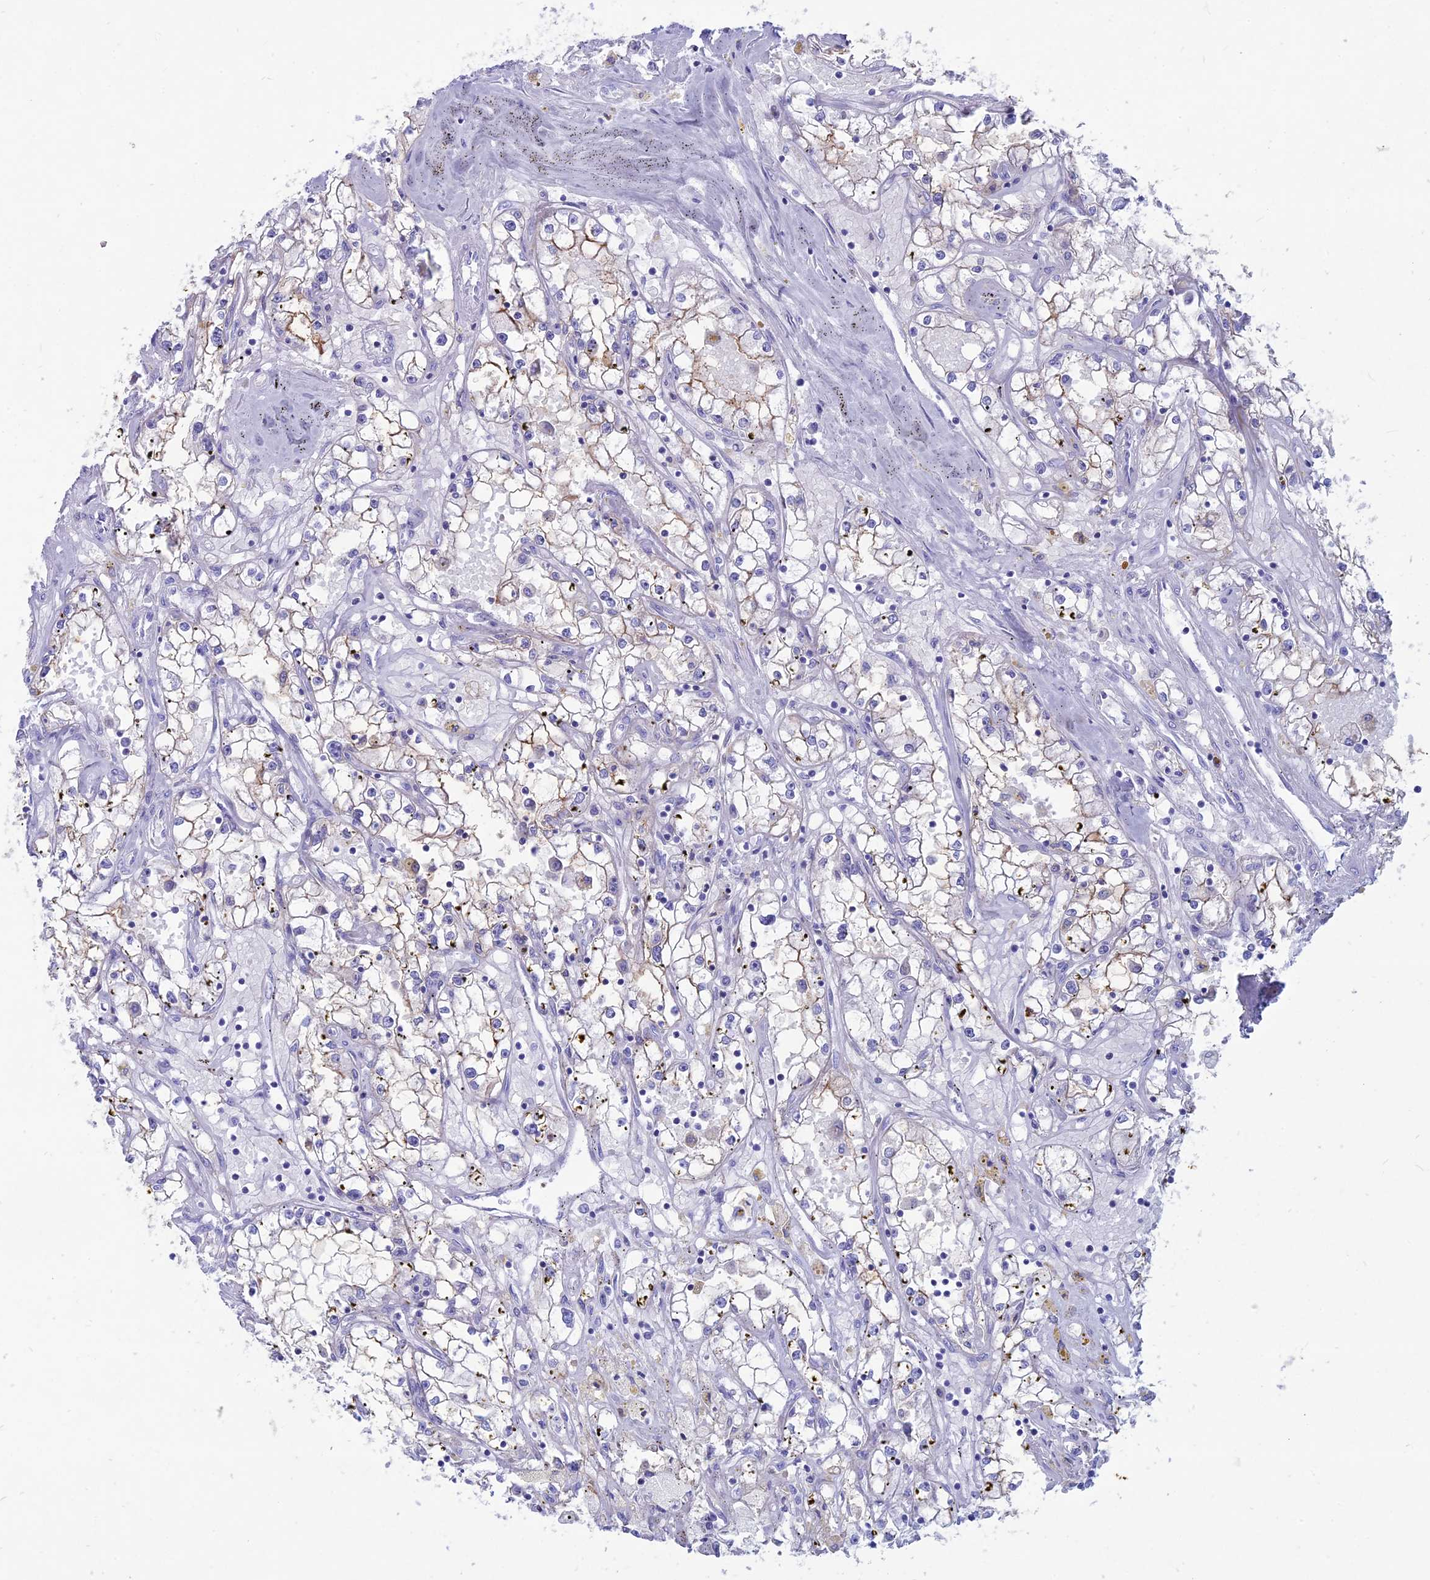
{"staining": {"intensity": "moderate", "quantity": "<25%", "location": "cytoplasmic/membranous"}, "tissue": "renal cancer", "cell_type": "Tumor cells", "image_type": "cancer", "snomed": [{"axis": "morphology", "description": "Adenocarcinoma, NOS"}, {"axis": "topography", "description": "Kidney"}], "caption": "Tumor cells show low levels of moderate cytoplasmic/membranous positivity in approximately <25% of cells in human renal adenocarcinoma.", "gene": "OR2AE1", "patient": {"sex": "male", "age": 56}}